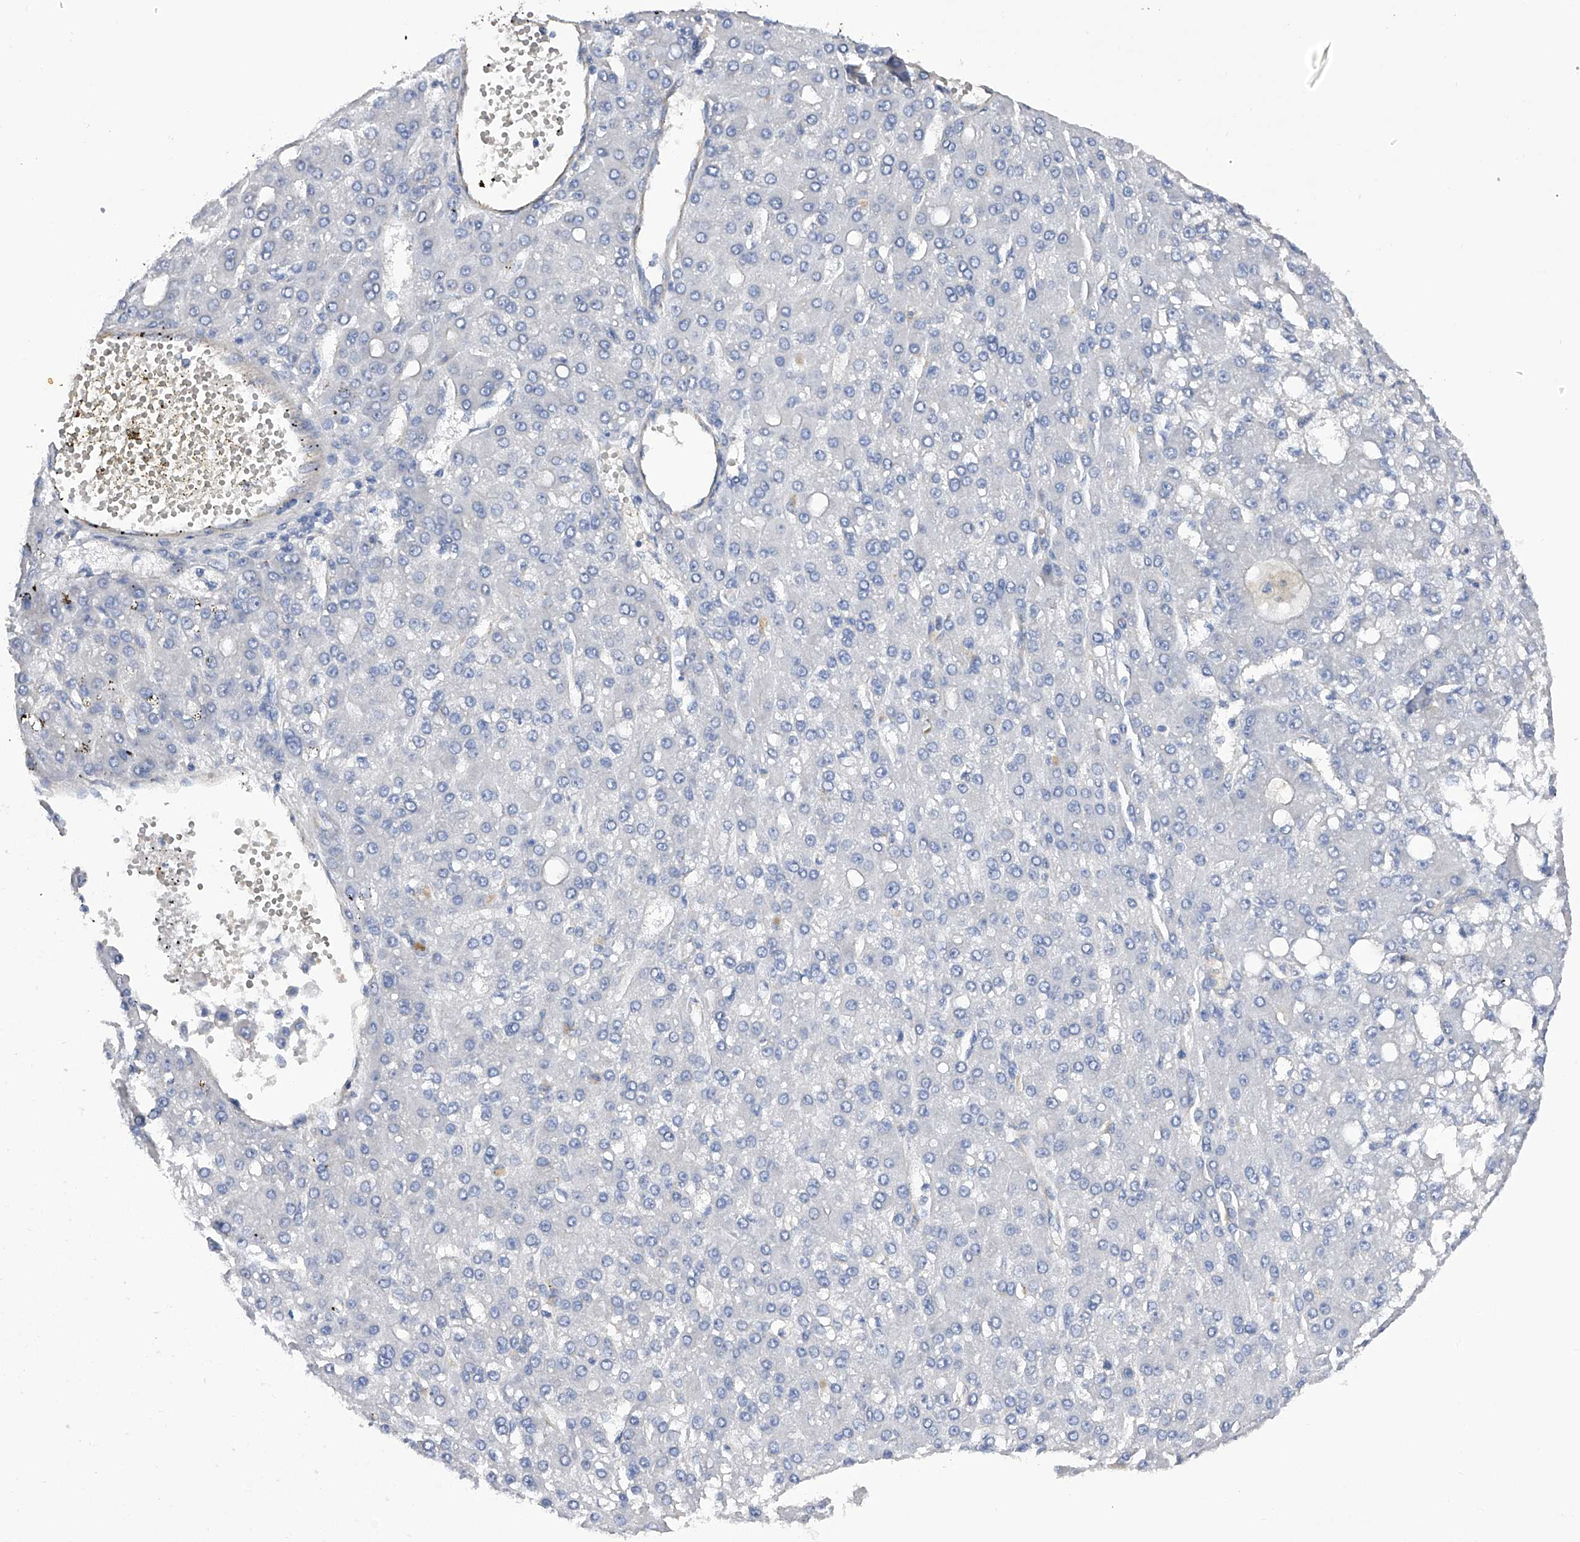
{"staining": {"intensity": "negative", "quantity": "none", "location": "none"}, "tissue": "liver cancer", "cell_type": "Tumor cells", "image_type": "cancer", "snomed": [{"axis": "morphology", "description": "Carcinoma, Hepatocellular, NOS"}, {"axis": "topography", "description": "Liver"}], "caption": "Immunohistochemistry (IHC) image of neoplastic tissue: liver cancer stained with DAB (3,3'-diaminobenzidine) reveals no significant protein staining in tumor cells.", "gene": "RWDD2A", "patient": {"sex": "male", "age": 67}}